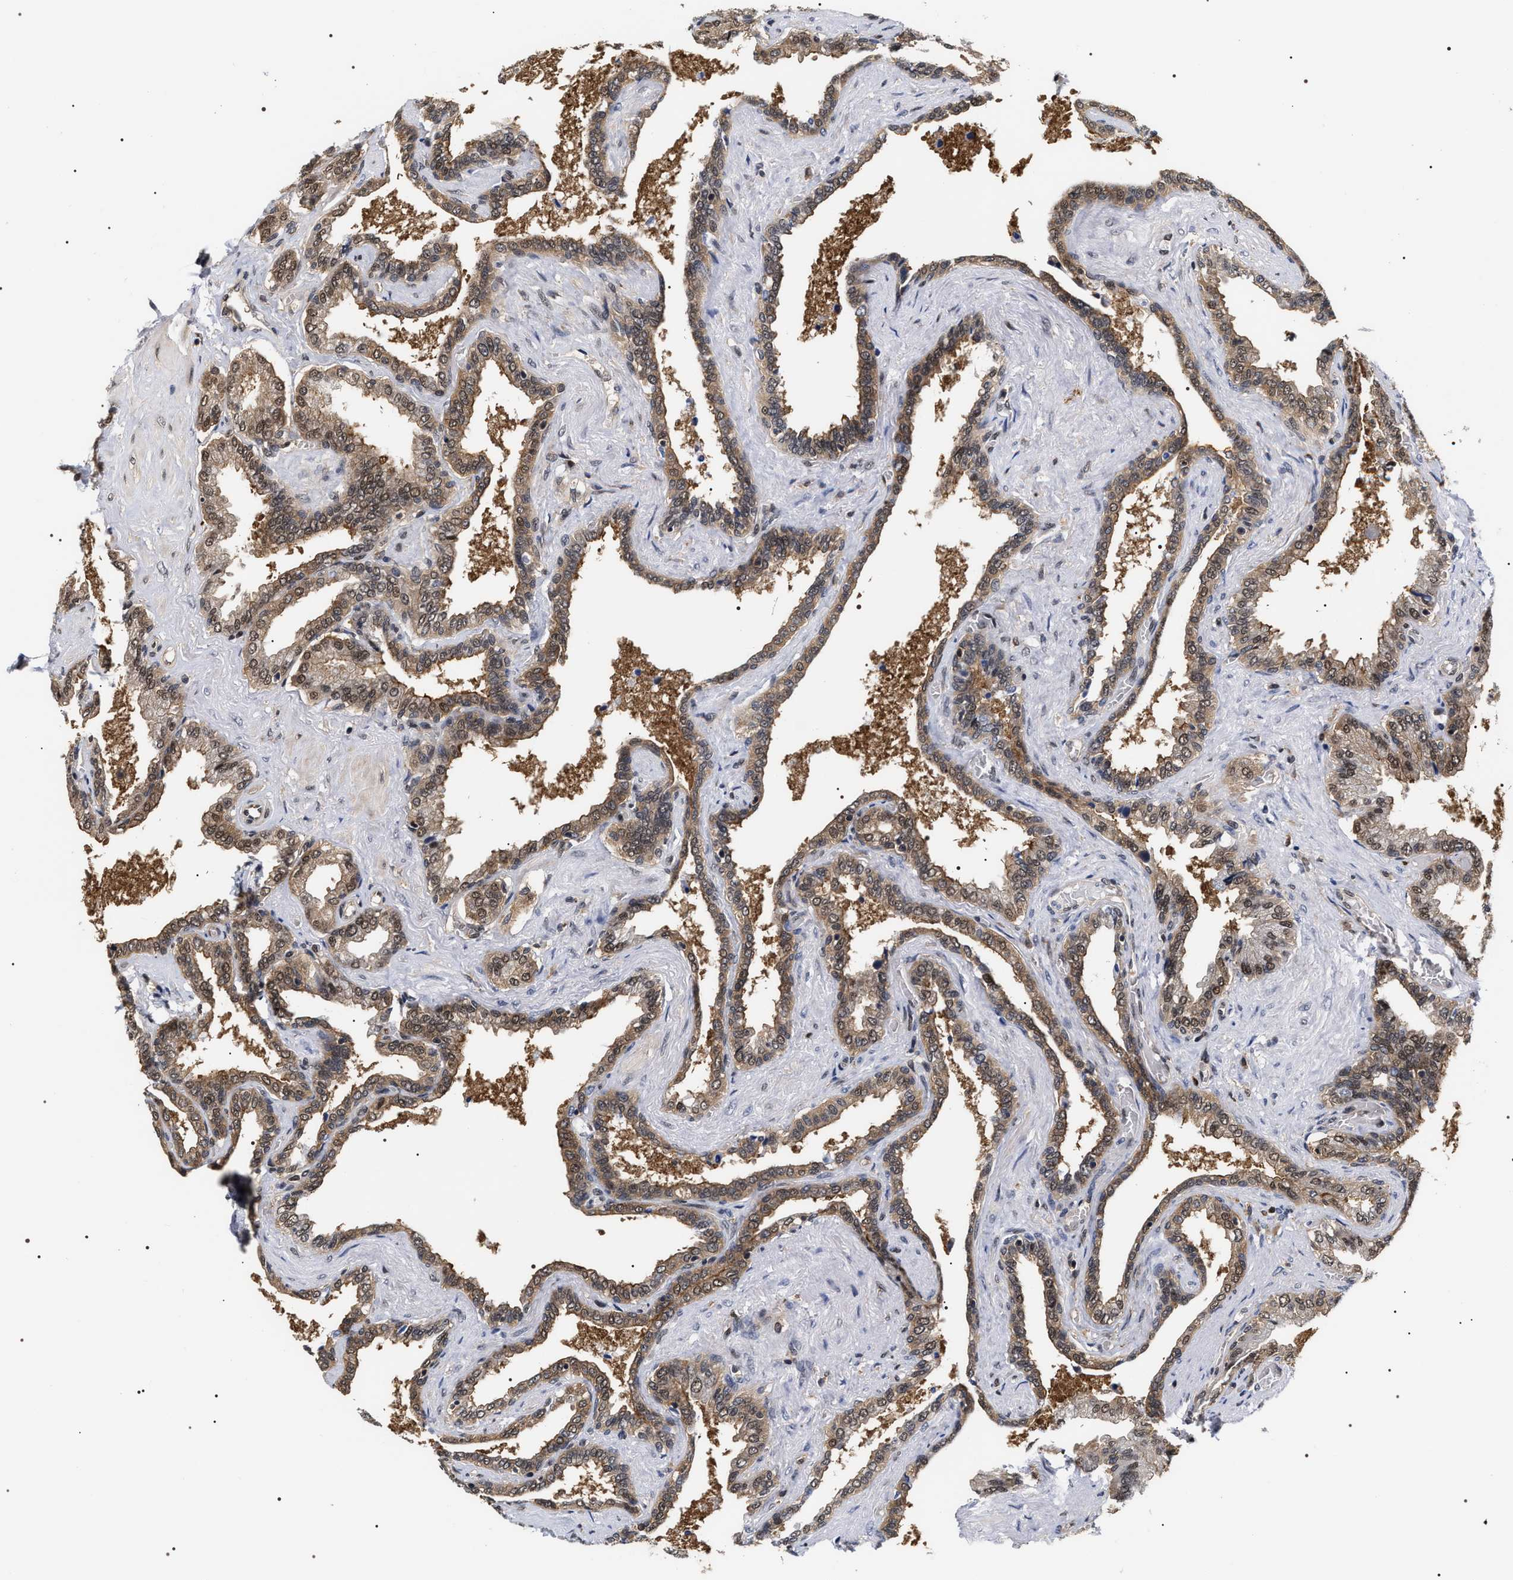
{"staining": {"intensity": "weak", "quantity": ">75%", "location": "cytoplasmic/membranous,nuclear"}, "tissue": "seminal vesicle", "cell_type": "Glandular cells", "image_type": "normal", "snomed": [{"axis": "morphology", "description": "Normal tissue, NOS"}, {"axis": "topography", "description": "Seminal veicle"}], "caption": "Brown immunohistochemical staining in unremarkable seminal vesicle exhibits weak cytoplasmic/membranous,nuclear expression in approximately >75% of glandular cells.", "gene": "BAG6", "patient": {"sex": "male", "age": 46}}